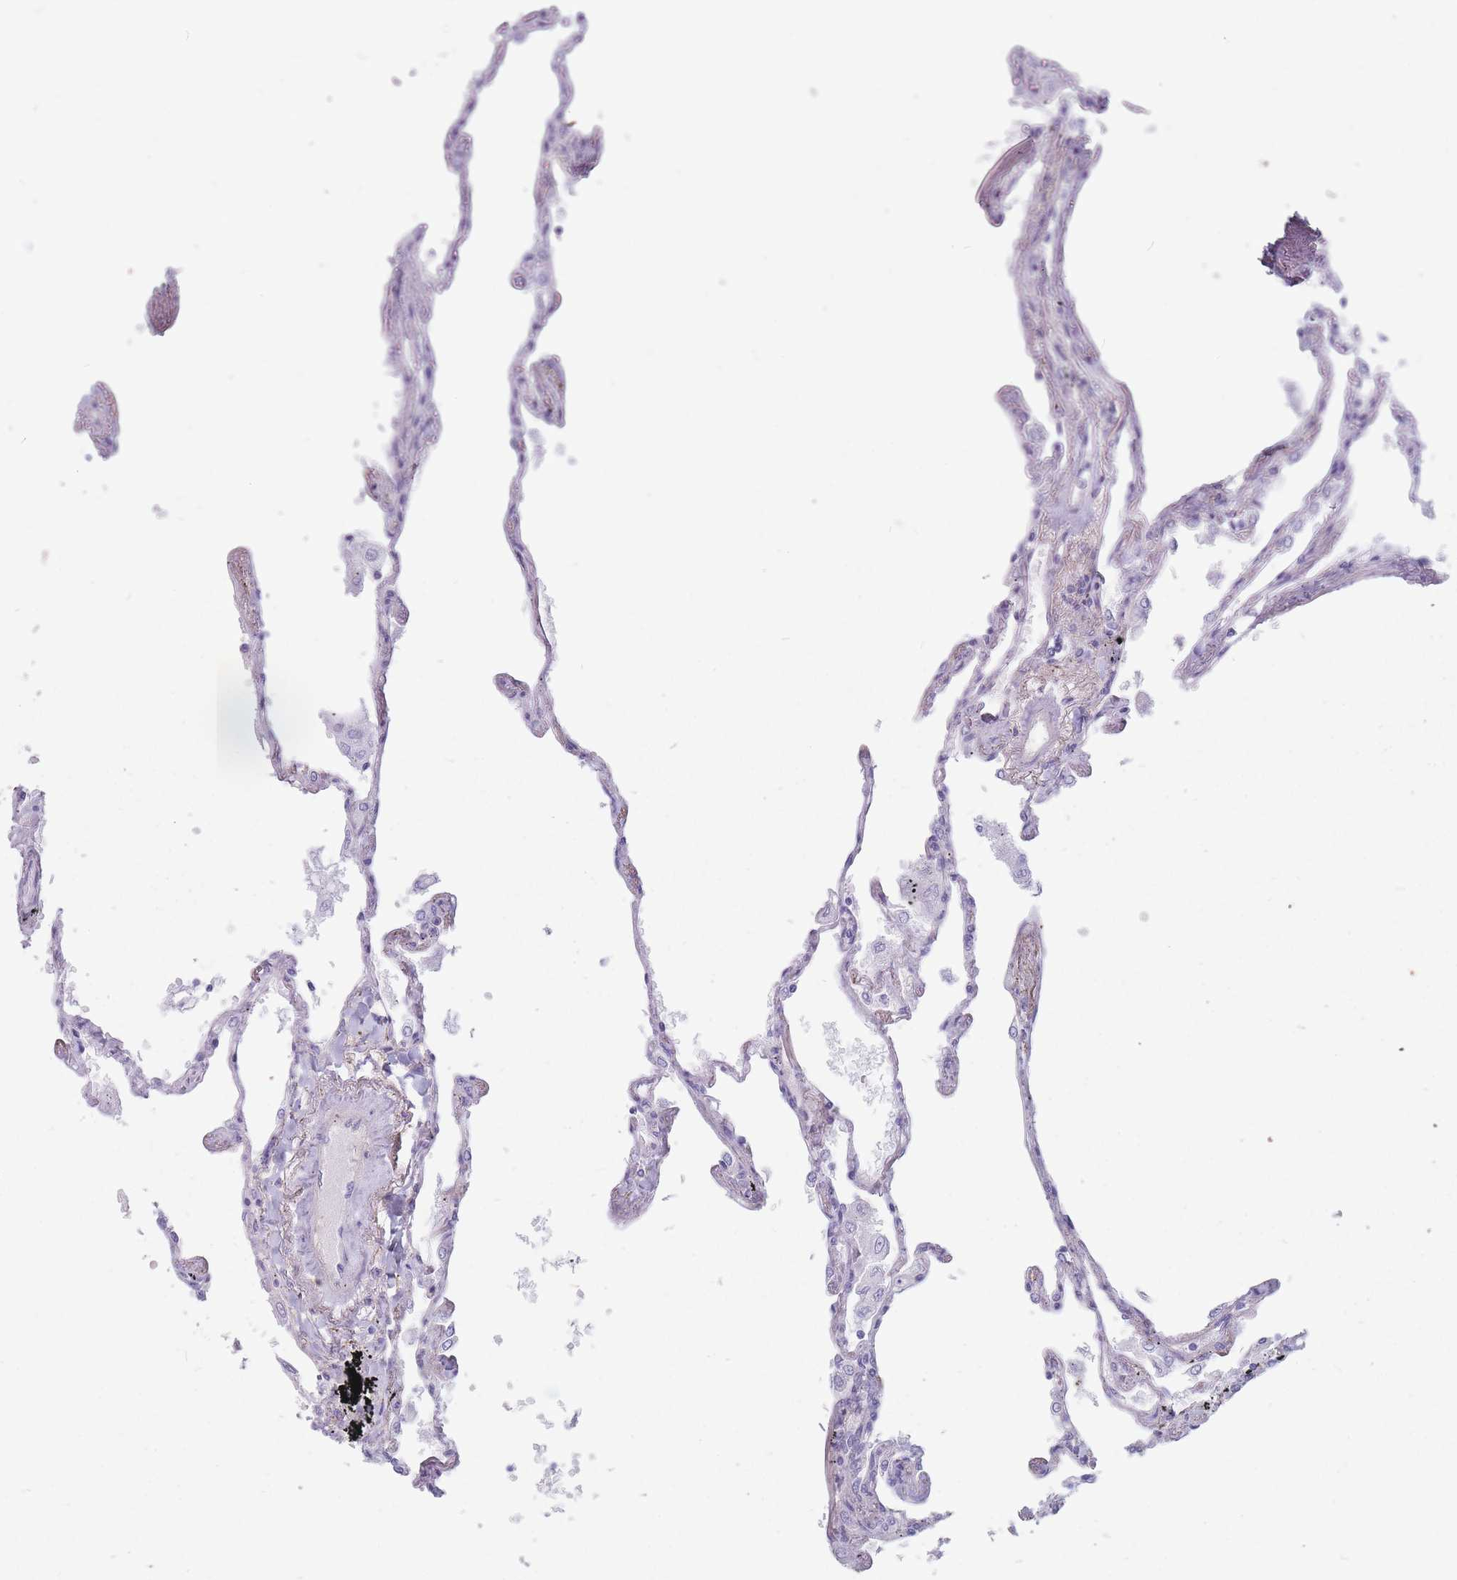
{"staining": {"intensity": "negative", "quantity": "none", "location": "none"}, "tissue": "lung", "cell_type": "Alveolar cells", "image_type": "normal", "snomed": [{"axis": "morphology", "description": "Normal tissue, NOS"}, {"axis": "topography", "description": "Lung"}], "caption": "The histopathology image displays no staining of alveolar cells in unremarkable lung.", "gene": "PLPP1", "patient": {"sex": "female", "age": 67}}